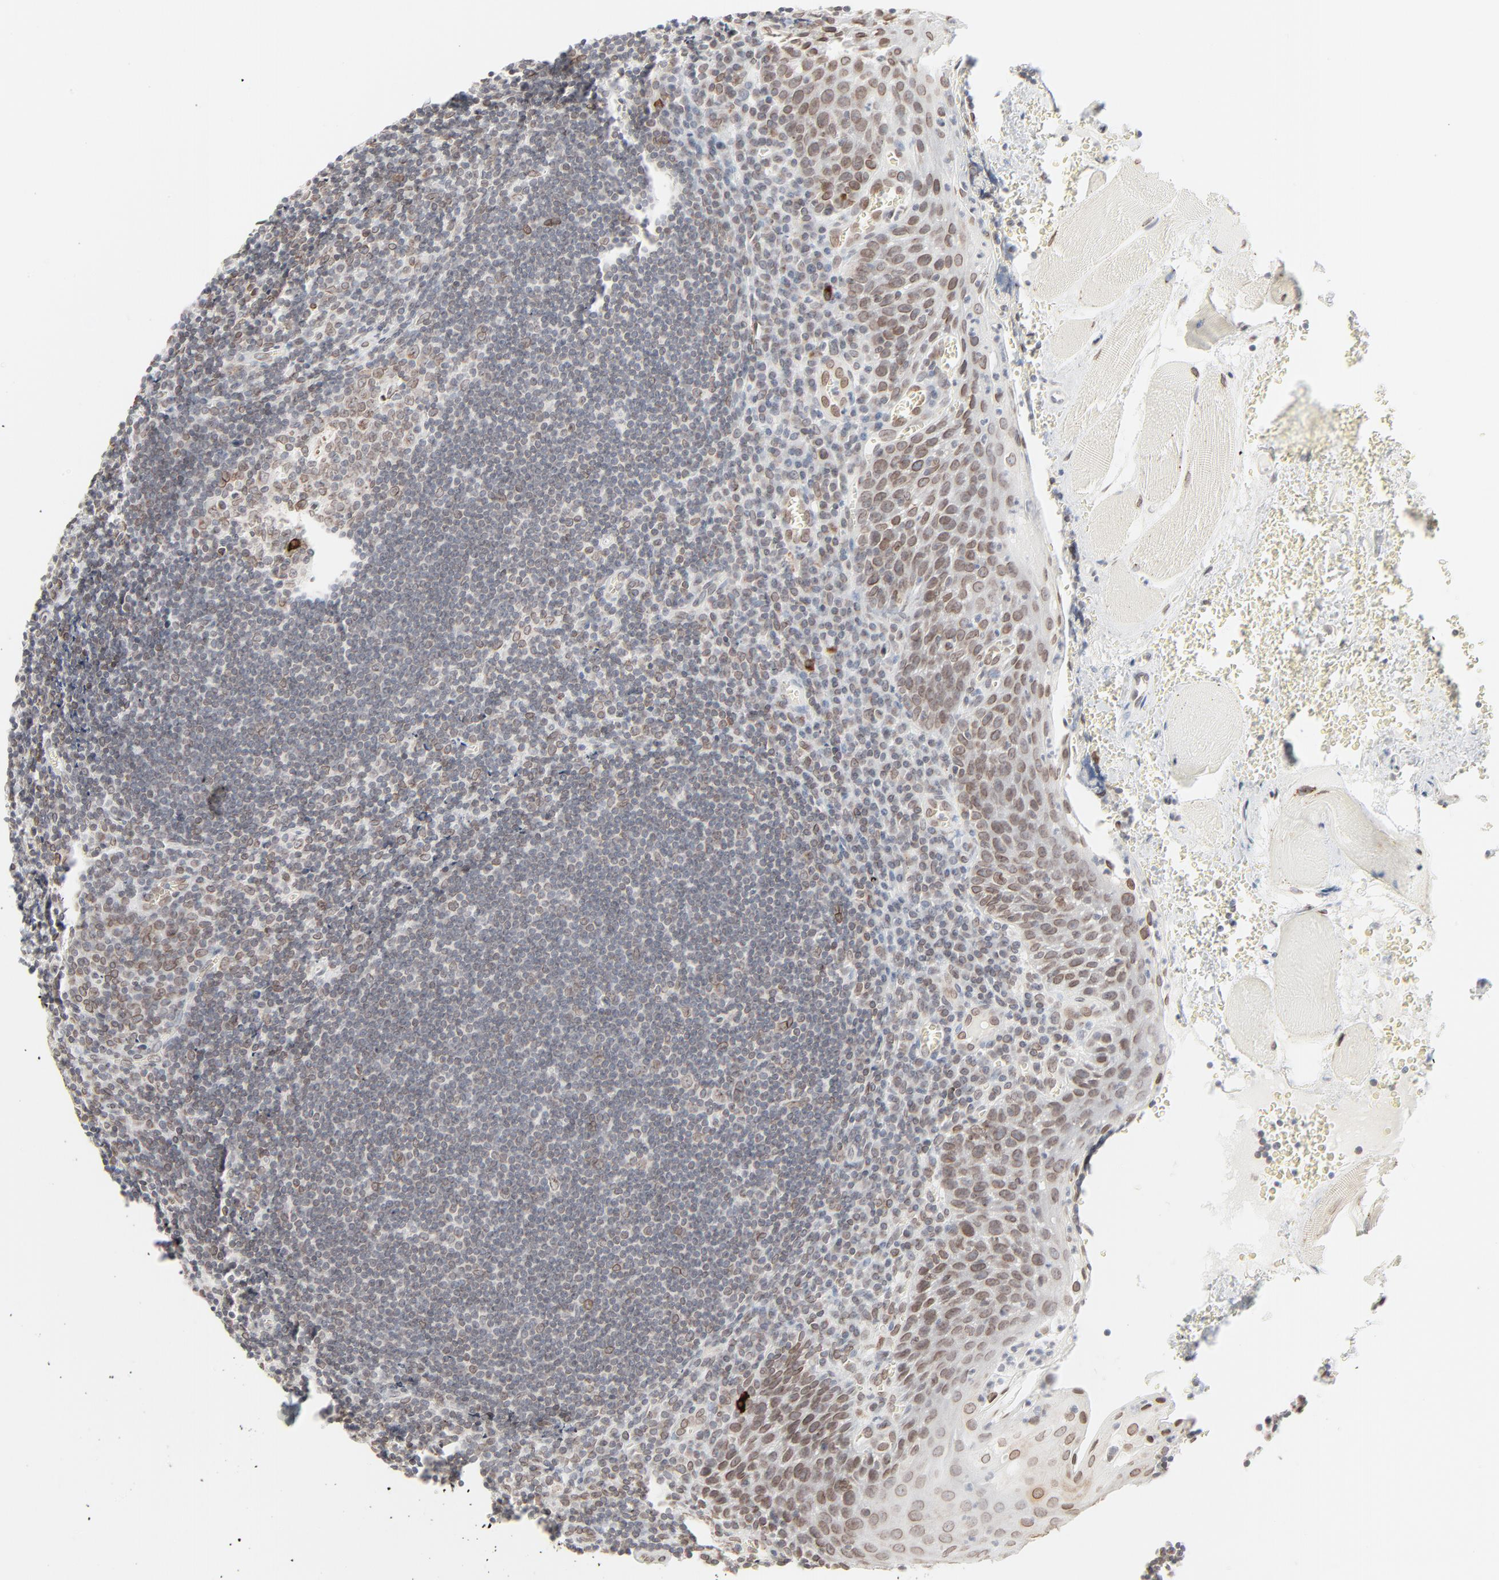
{"staining": {"intensity": "weak", "quantity": "<25%", "location": "cytoplasmic/membranous,nuclear"}, "tissue": "tonsil", "cell_type": "Germinal center cells", "image_type": "normal", "snomed": [{"axis": "morphology", "description": "Normal tissue, NOS"}, {"axis": "topography", "description": "Tonsil"}], "caption": "The histopathology image displays no staining of germinal center cells in normal tonsil. The staining was performed using DAB (3,3'-diaminobenzidine) to visualize the protein expression in brown, while the nuclei were stained in blue with hematoxylin (Magnification: 20x).", "gene": "MAD1L1", "patient": {"sex": "male", "age": 20}}